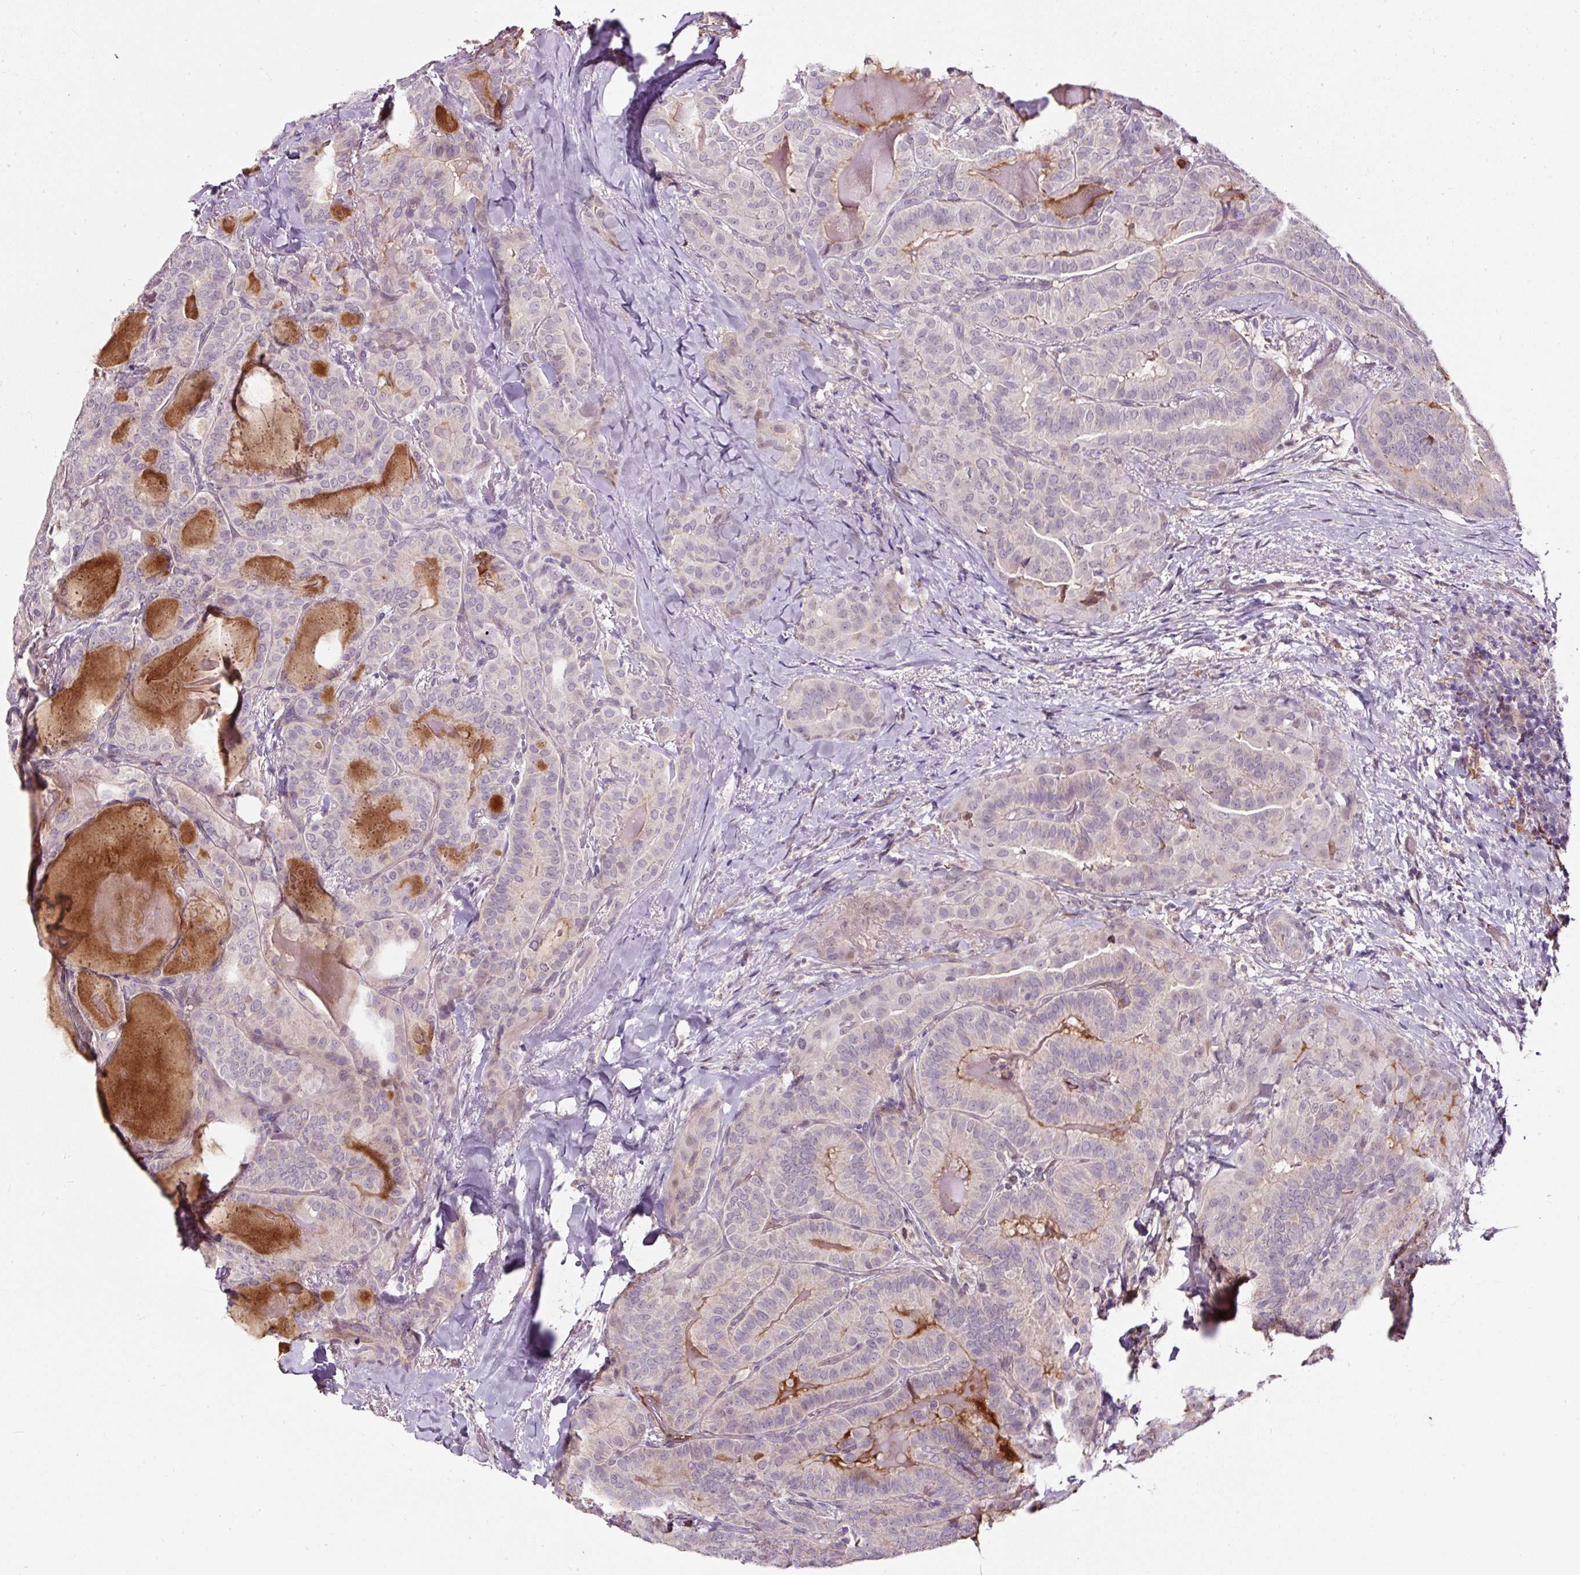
{"staining": {"intensity": "negative", "quantity": "none", "location": "none"}, "tissue": "thyroid cancer", "cell_type": "Tumor cells", "image_type": "cancer", "snomed": [{"axis": "morphology", "description": "Papillary adenocarcinoma, NOS"}, {"axis": "topography", "description": "Thyroid gland"}], "caption": "Micrograph shows no significant protein staining in tumor cells of thyroid cancer (papillary adenocarcinoma). The staining was performed using DAB (3,3'-diaminobenzidine) to visualize the protein expression in brown, while the nuclei were stained in blue with hematoxylin (Magnification: 20x).", "gene": "LRRC24", "patient": {"sex": "female", "age": 68}}